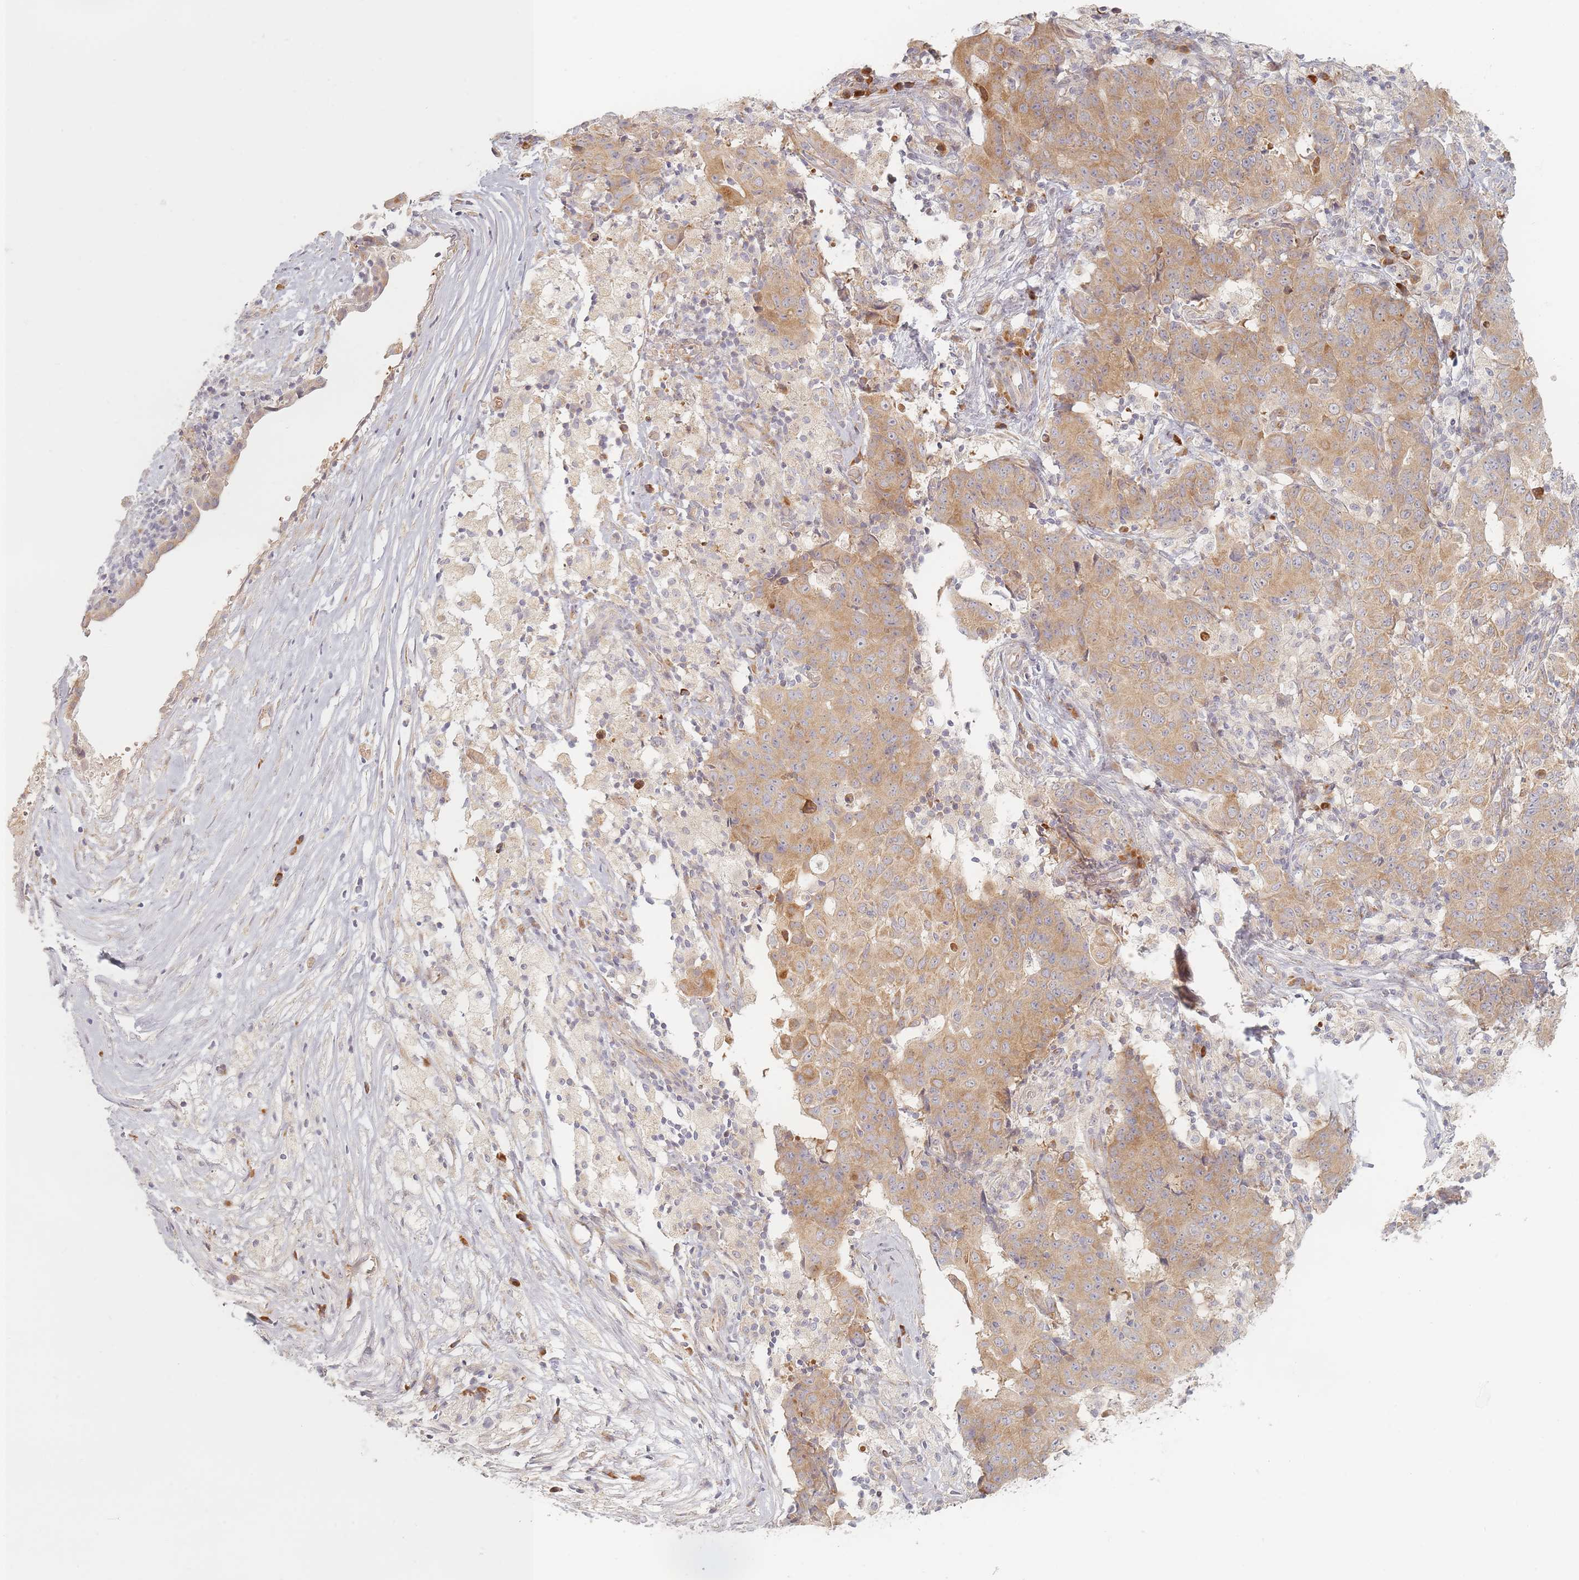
{"staining": {"intensity": "moderate", "quantity": ">75%", "location": "cytoplasmic/membranous"}, "tissue": "ovarian cancer", "cell_type": "Tumor cells", "image_type": "cancer", "snomed": [{"axis": "morphology", "description": "Carcinoma, endometroid"}, {"axis": "topography", "description": "Ovary"}], "caption": "Human ovarian cancer (endometroid carcinoma) stained for a protein (brown) demonstrates moderate cytoplasmic/membranous positive positivity in about >75% of tumor cells.", "gene": "ZKSCAN7", "patient": {"sex": "female", "age": 42}}